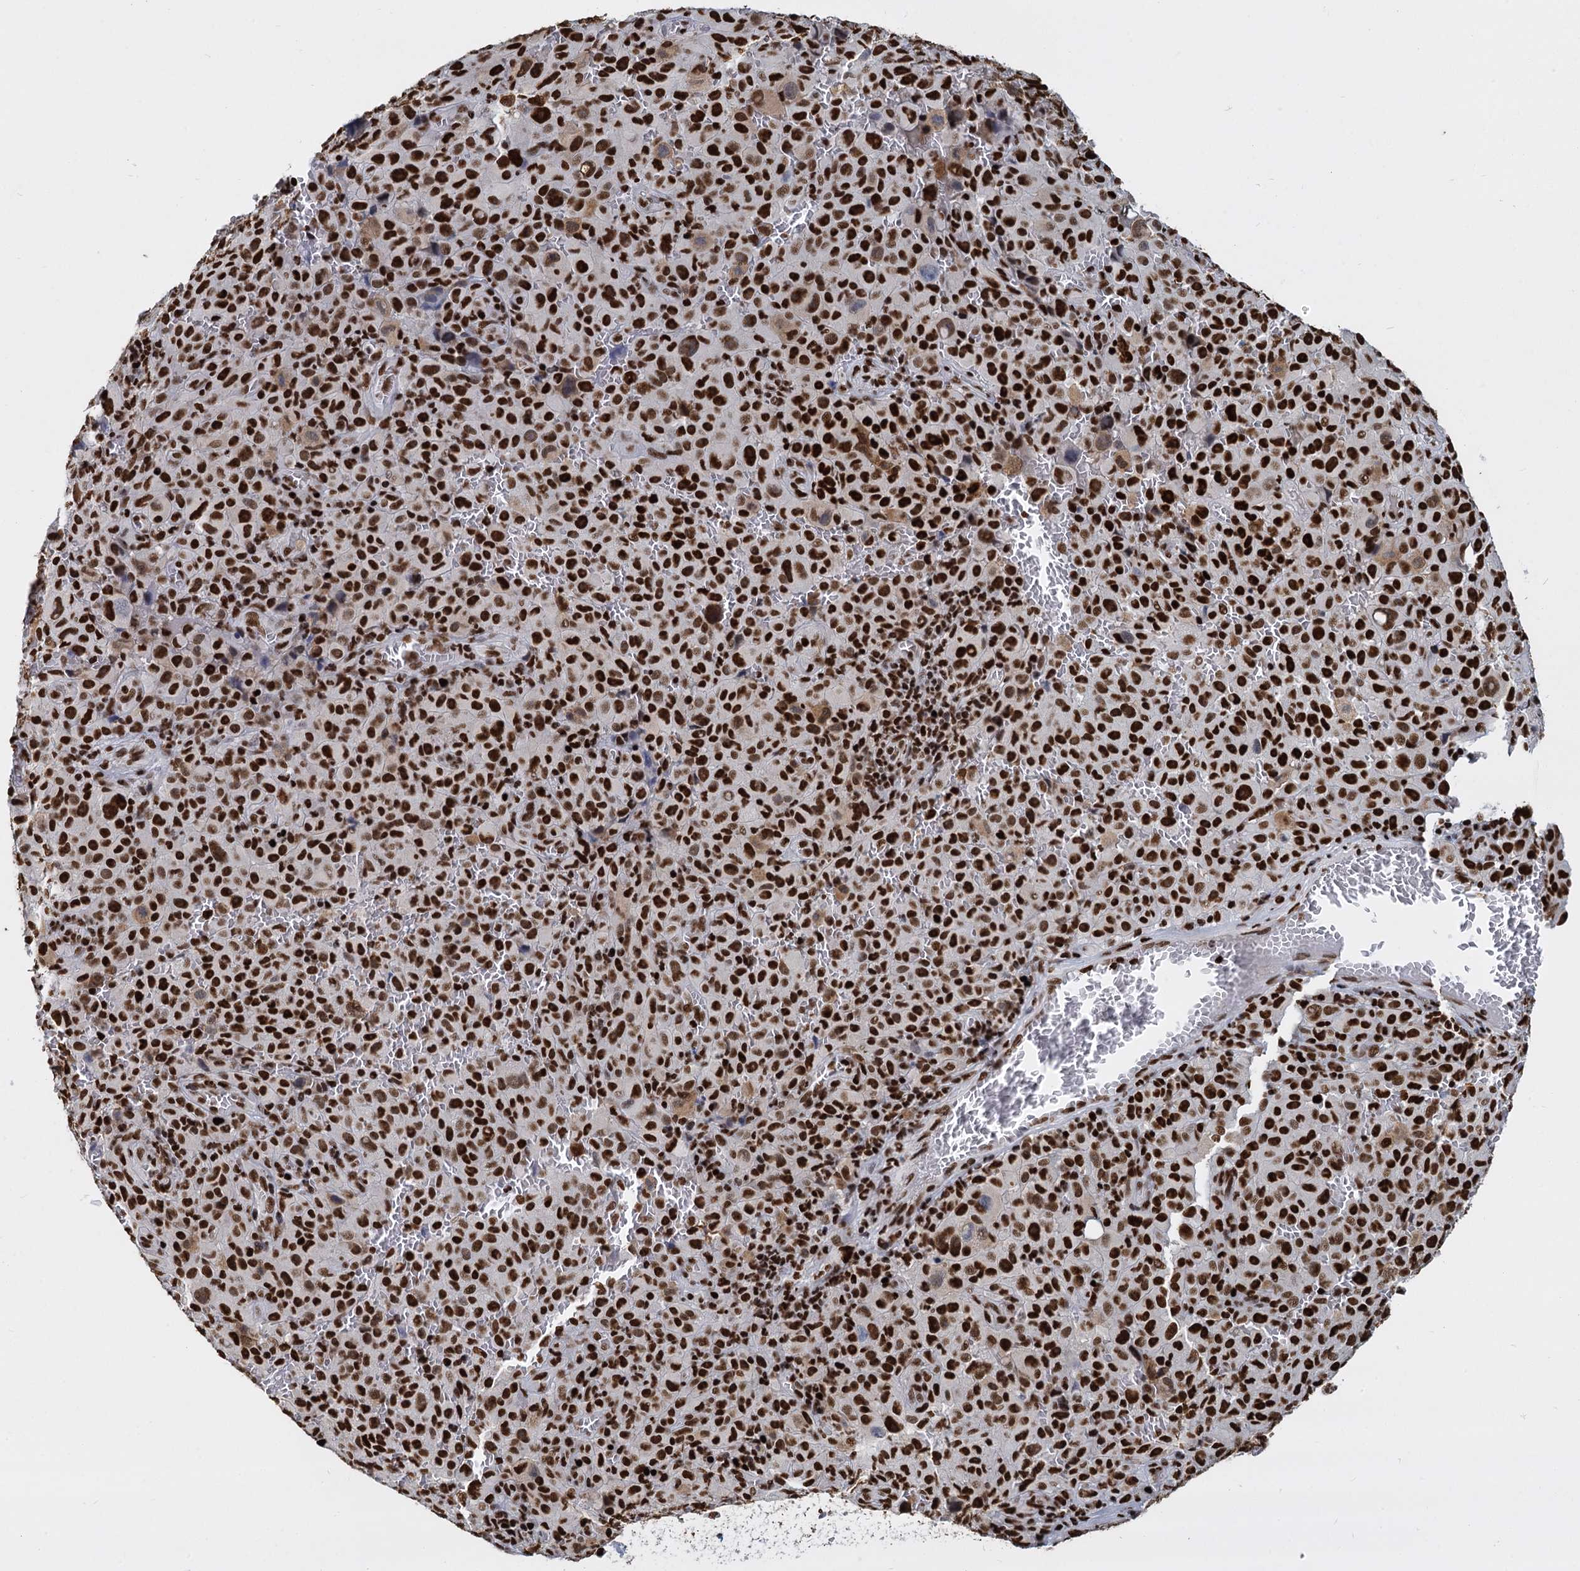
{"staining": {"intensity": "strong", "quantity": ">75%", "location": "nuclear"}, "tissue": "melanoma", "cell_type": "Tumor cells", "image_type": "cancer", "snomed": [{"axis": "morphology", "description": "Malignant melanoma, NOS"}, {"axis": "topography", "description": "Skin"}], "caption": "A high-resolution photomicrograph shows IHC staining of melanoma, which exhibits strong nuclear expression in approximately >75% of tumor cells.", "gene": "DCPS", "patient": {"sex": "female", "age": 82}}